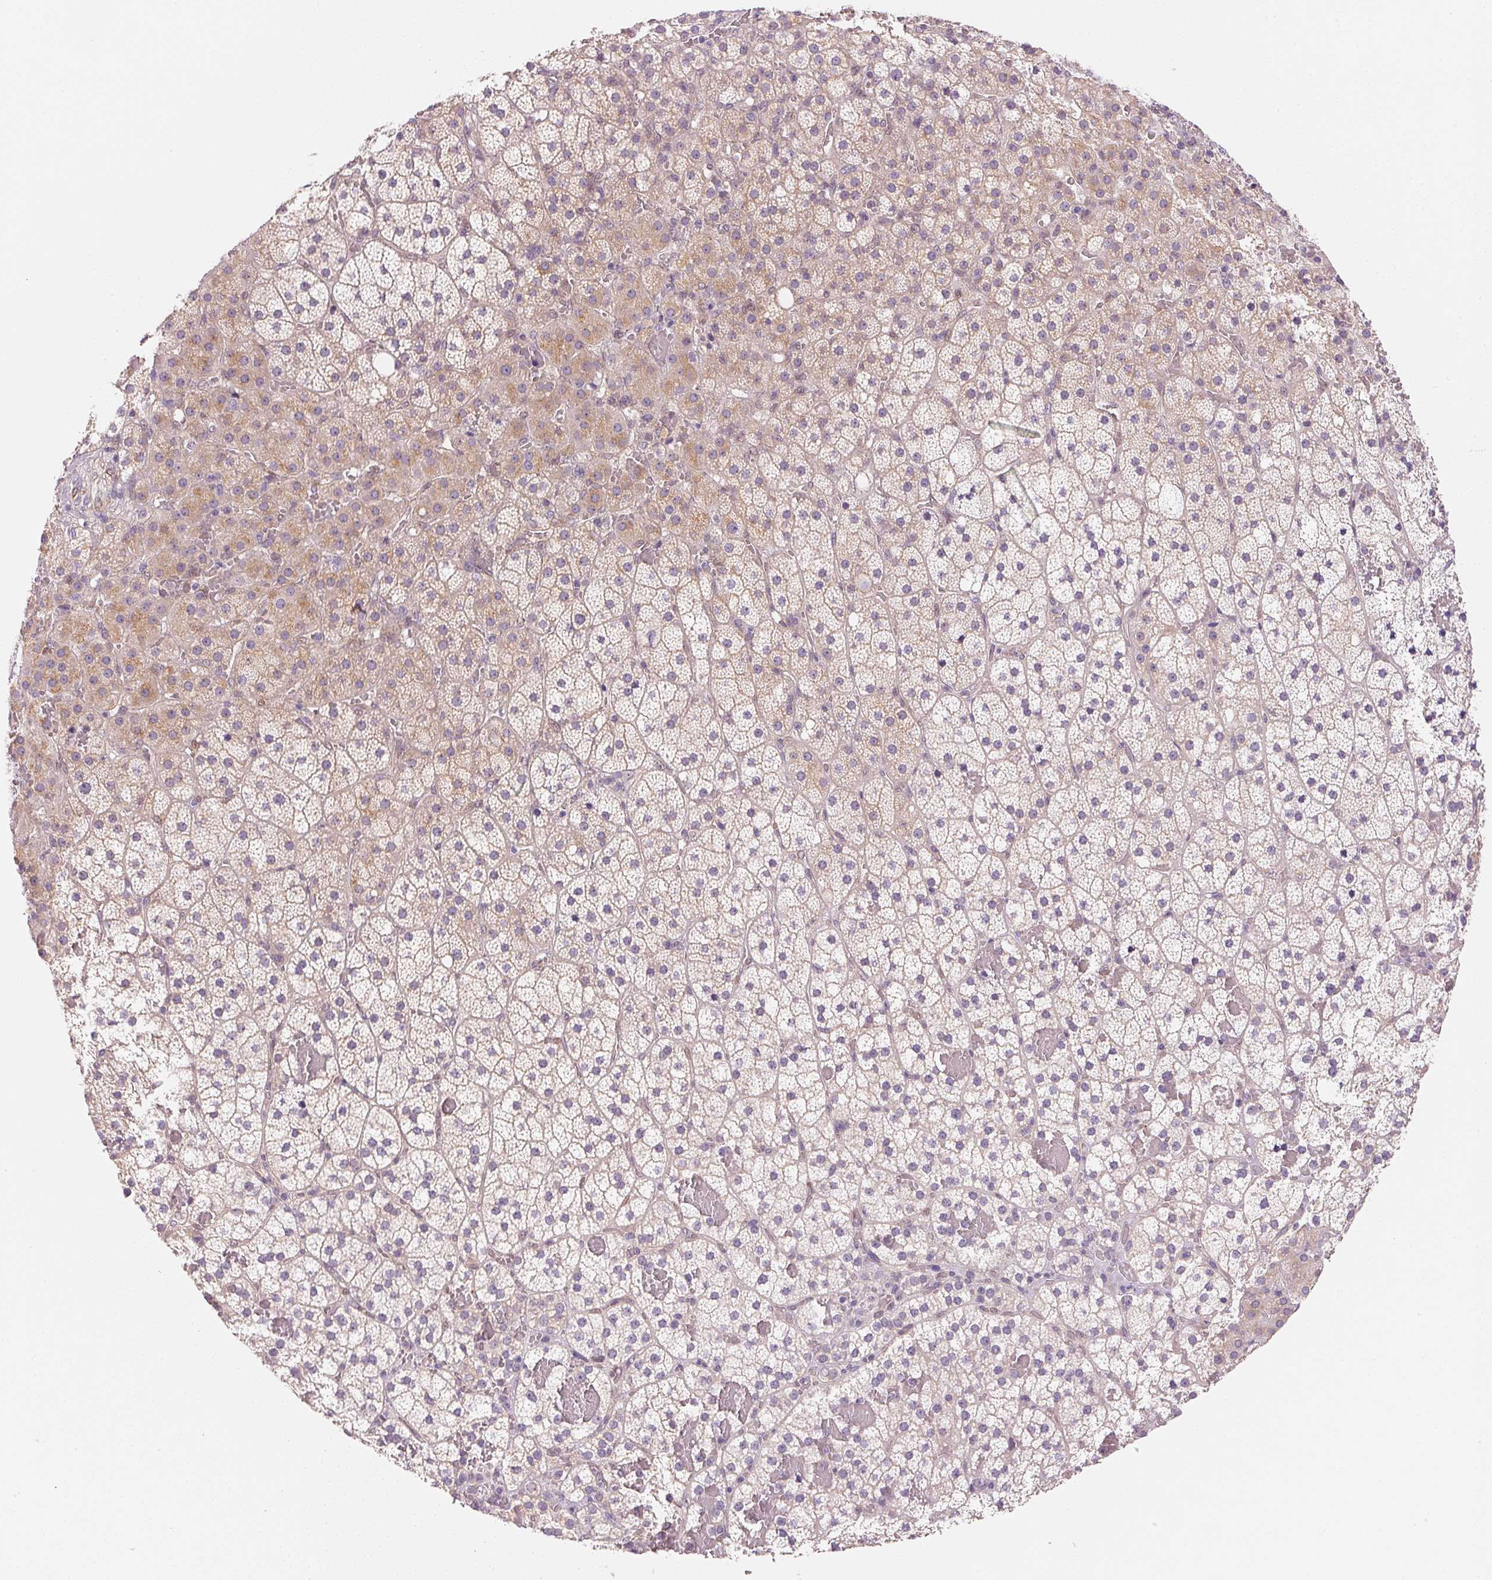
{"staining": {"intensity": "weak", "quantity": "<25%", "location": "cytoplasmic/membranous"}, "tissue": "adrenal gland", "cell_type": "Glandular cells", "image_type": "normal", "snomed": [{"axis": "morphology", "description": "Normal tissue, NOS"}, {"axis": "topography", "description": "Adrenal gland"}], "caption": "An IHC histopathology image of benign adrenal gland is shown. There is no staining in glandular cells of adrenal gland. Nuclei are stained in blue.", "gene": "SMTN", "patient": {"sex": "male", "age": 53}}